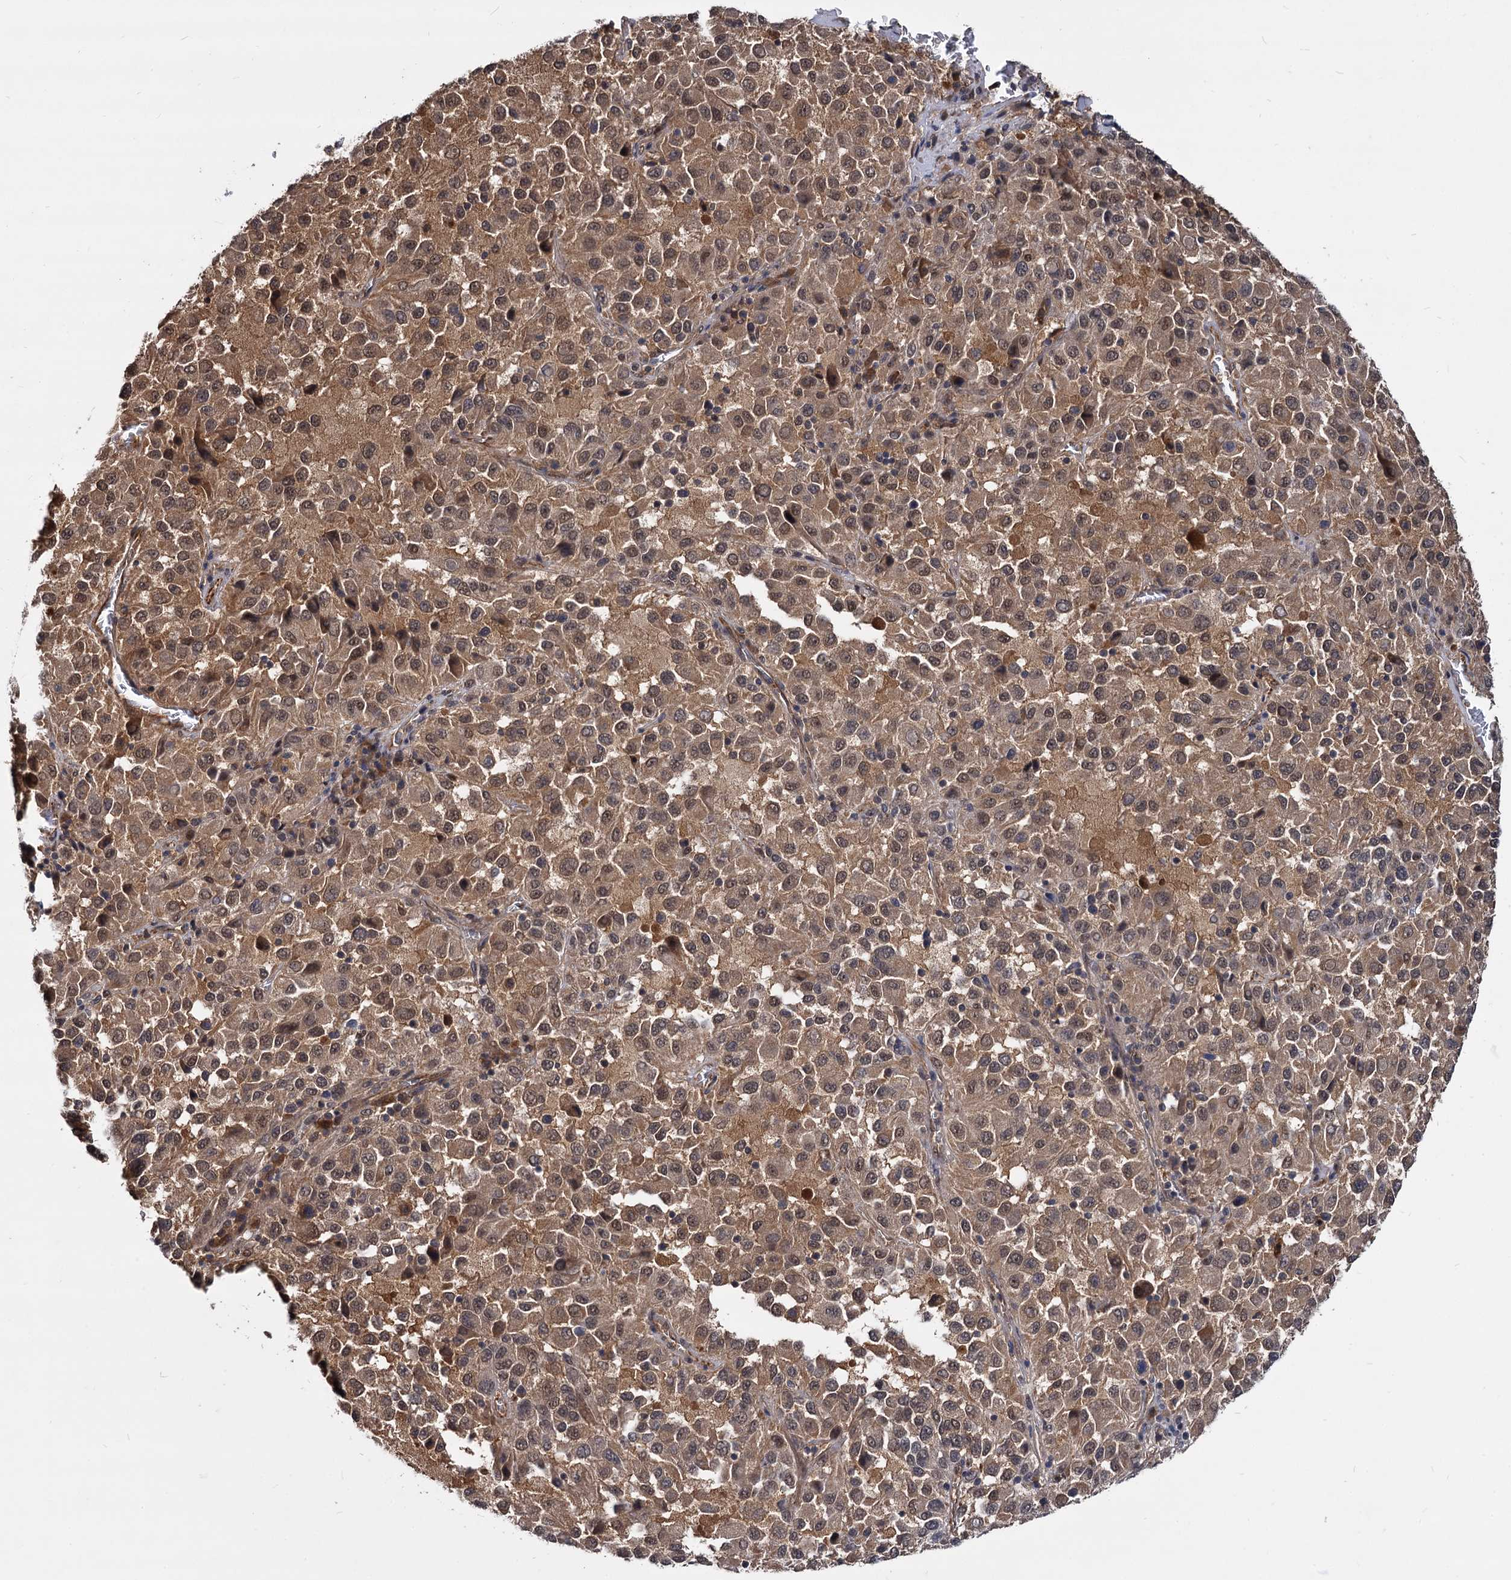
{"staining": {"intensity": "moderate", "quantity": ">75%", "location": "cytoplasmic/membranous,nuclear"}, "tissue": "melanoma", "cell_type": "Tumor cells", "image_type": "cancer", "snomed": [{"axis": "morphology", "description": "Malignant melanoma, Metastatic site"}, {"axis": "topography", "description": "Lung"}], "caption": "Immunohistochemistry (IHC) histopathology image of malignant melanoma (metastatic site) stained for a protein (brown), which exhibits medium levels of moderate cytoplasmic/membranous and nuclear staining in about >75% of tumor cells.", "gene": "PSMD4", "patient": {"sex": "male", "age": 64}}